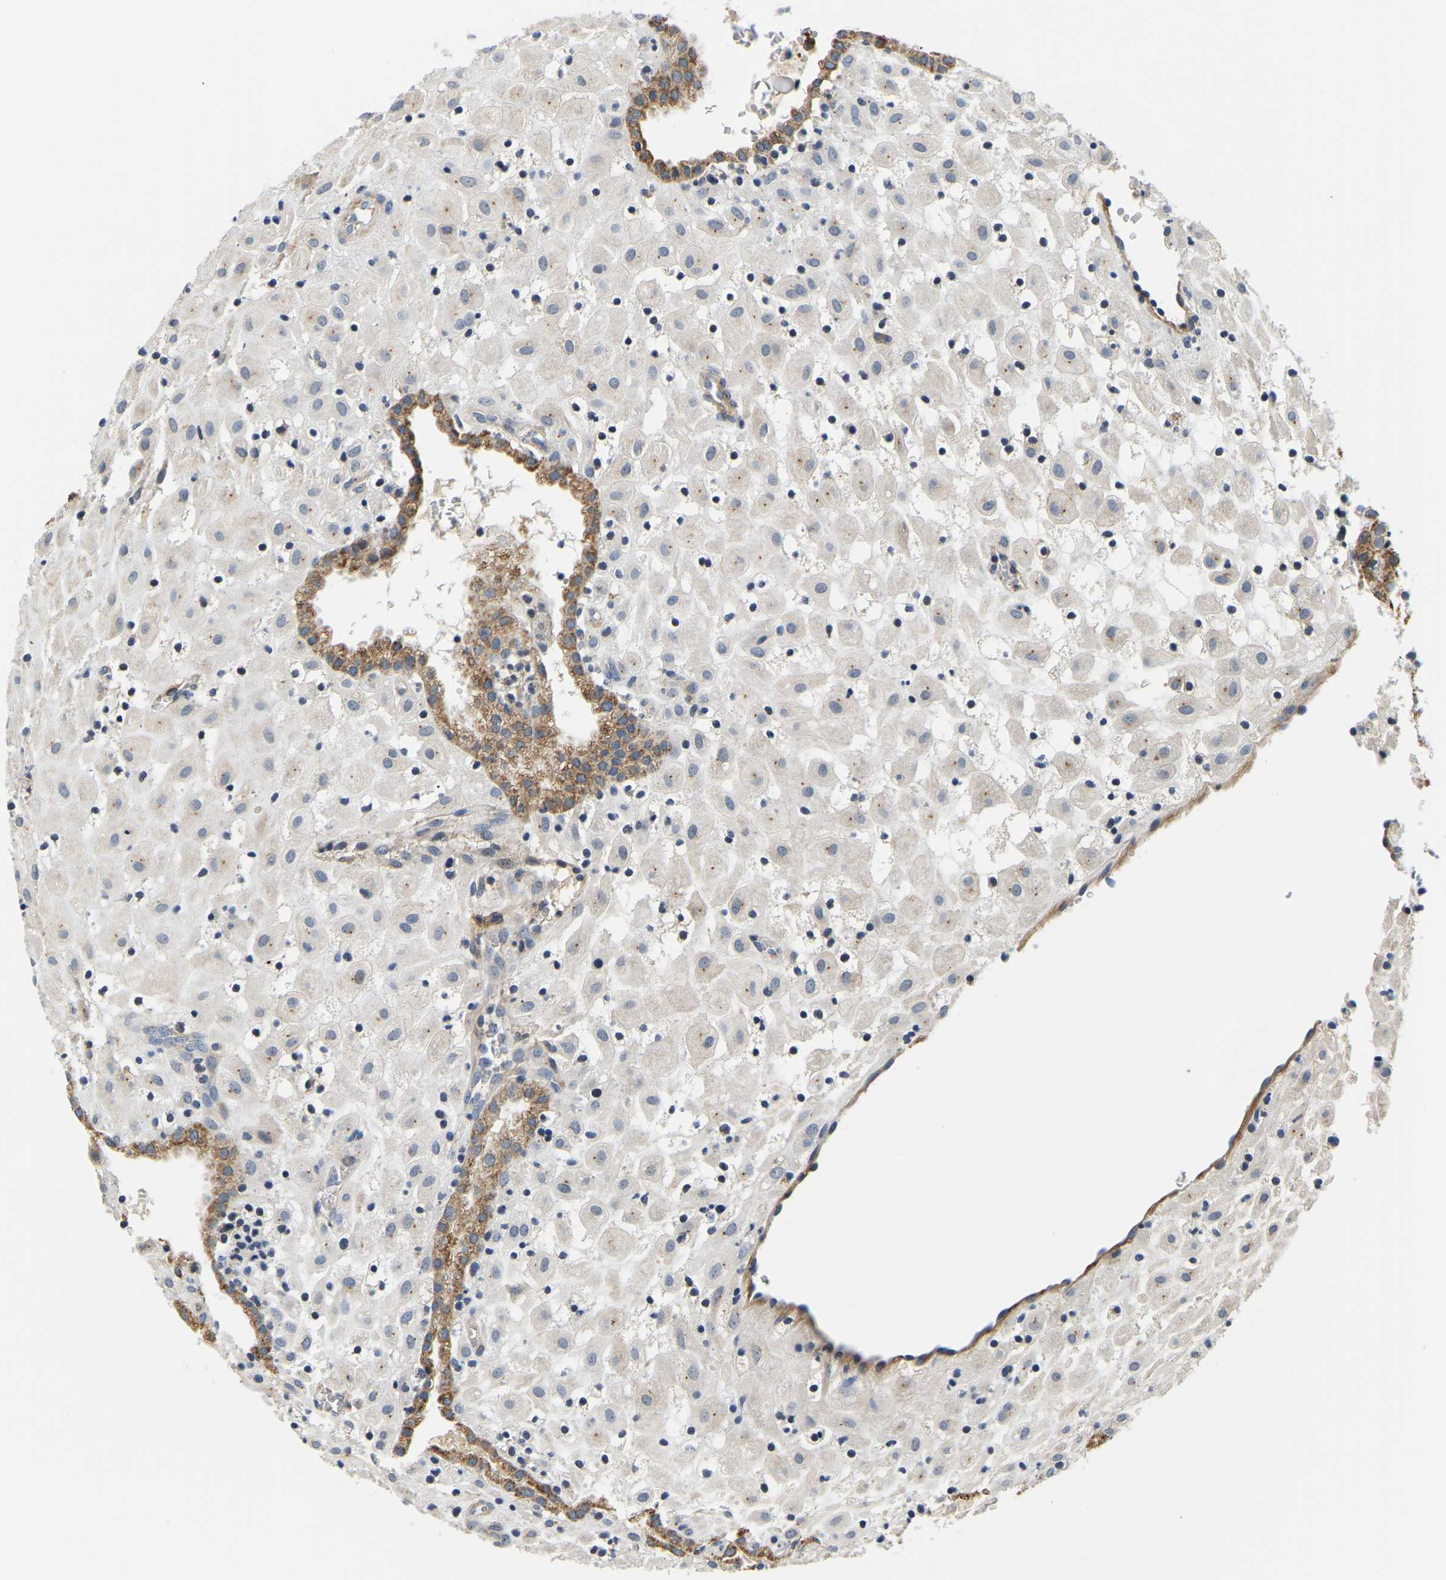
{"staining": {"intensity": "negative", "quantity": "none", "location": "none"}, "tissue": "placenta", "cell_type": "Decidual cells", "image_type": "normal", "snomed": [{"axis": "morphology", "description": "Normal tissue, NOS"}, {"axis": "topography", "description": "Placenta"}], "caption": "DAB (3,3'-diaminobenzidine) immunohistochemical staining of unremarkable placenta demonstrates no significant positivity in decidual cells.", "gene": "LIAS", "patient": {"sex": "female", "age": 18}}